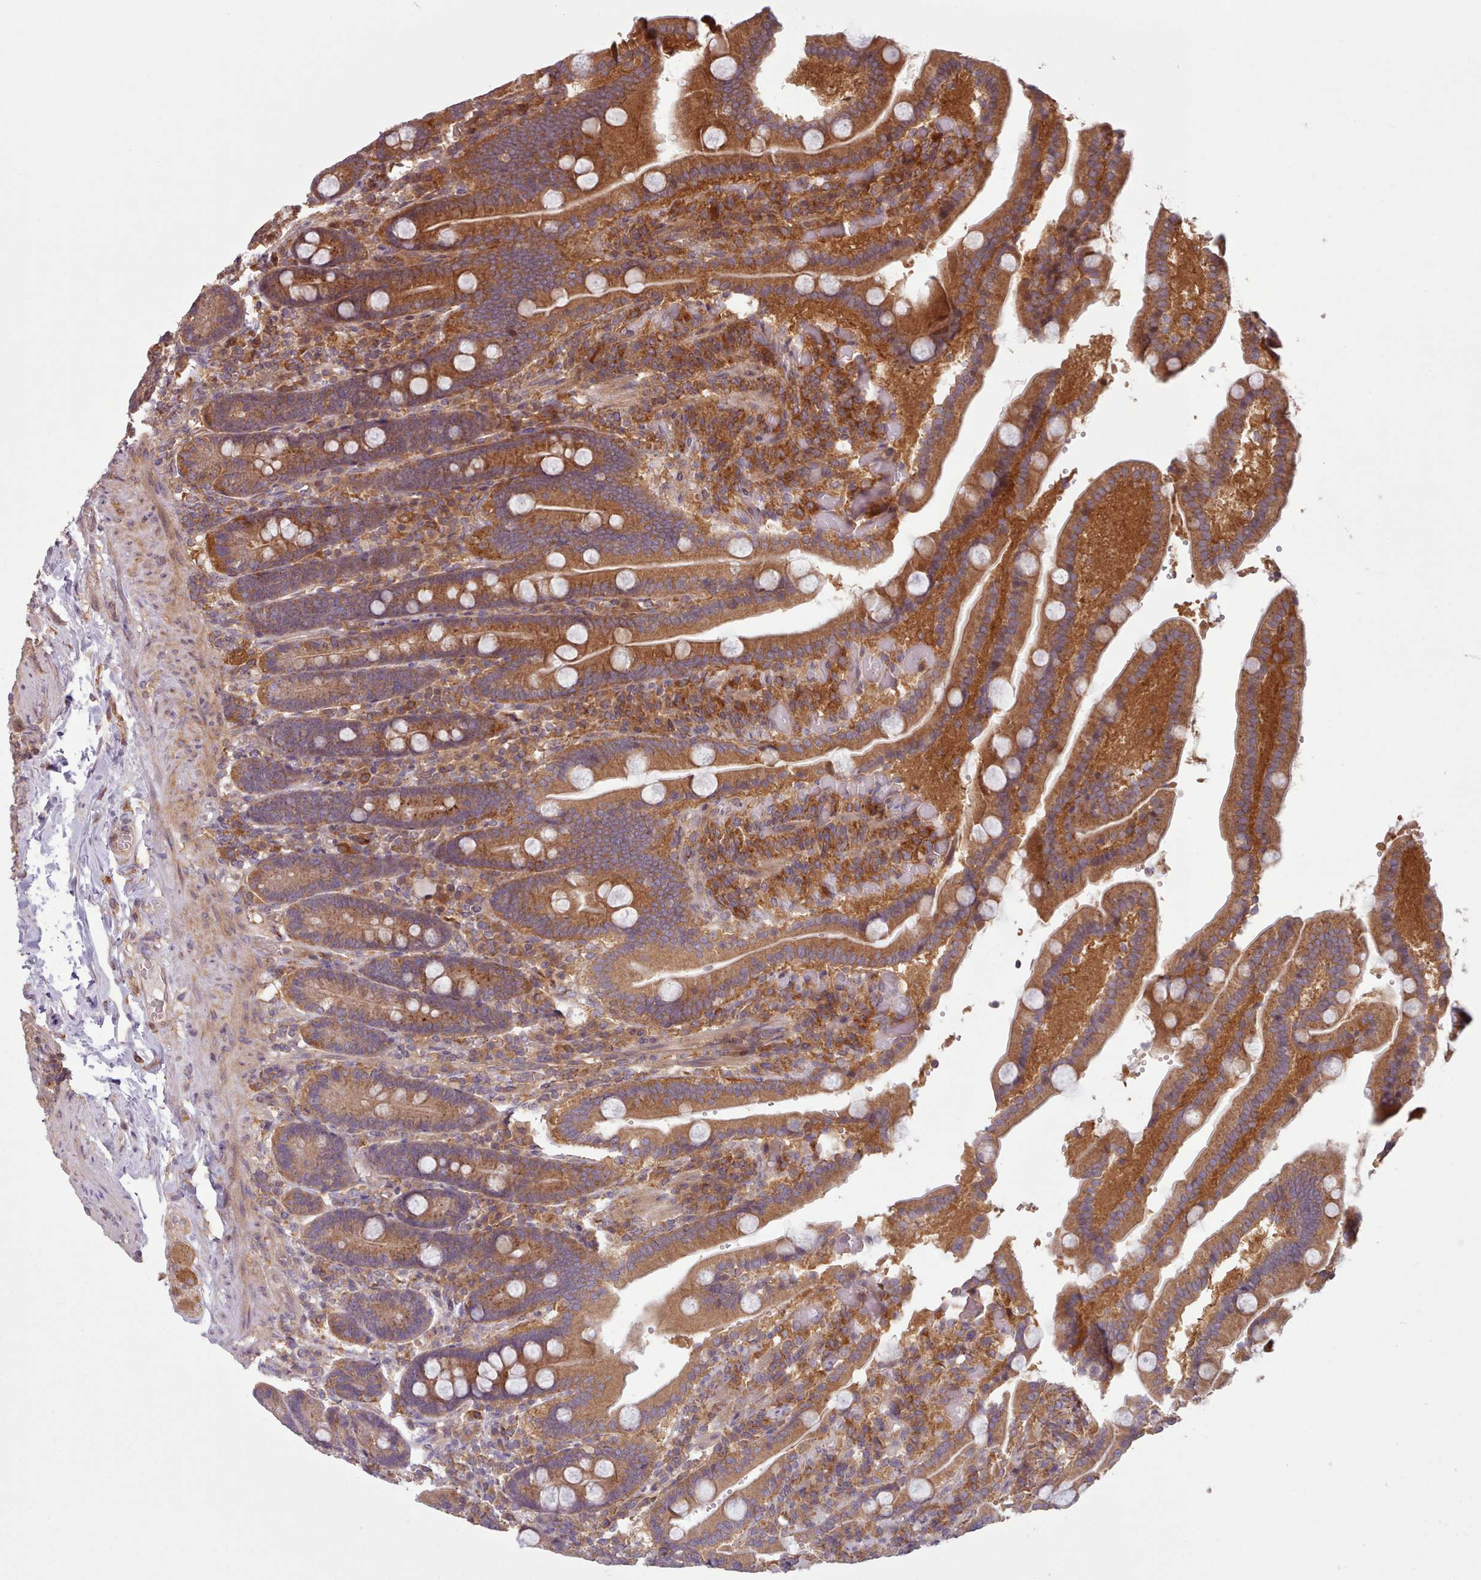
{"staining": {"intensity": "moderate", "quantity": ">75%", "location": "cytoplasmic/membranous"}, "tissue": "duodenum", "cell_type": "Glandular cells", "image_type": "normal", "snomed": [{"axis": "morphology", "description": "Normal tissue, NOS"}, {"axis": "topography", "description": "Duodenum"}], "caption": "A medium amount of moderate cytoplasmic/membranous positivity is seen in about >75% of glandular cells in benign duodenum.", "gene": "WASHC2A", "patient": {"sex": "female", "age": 62}}